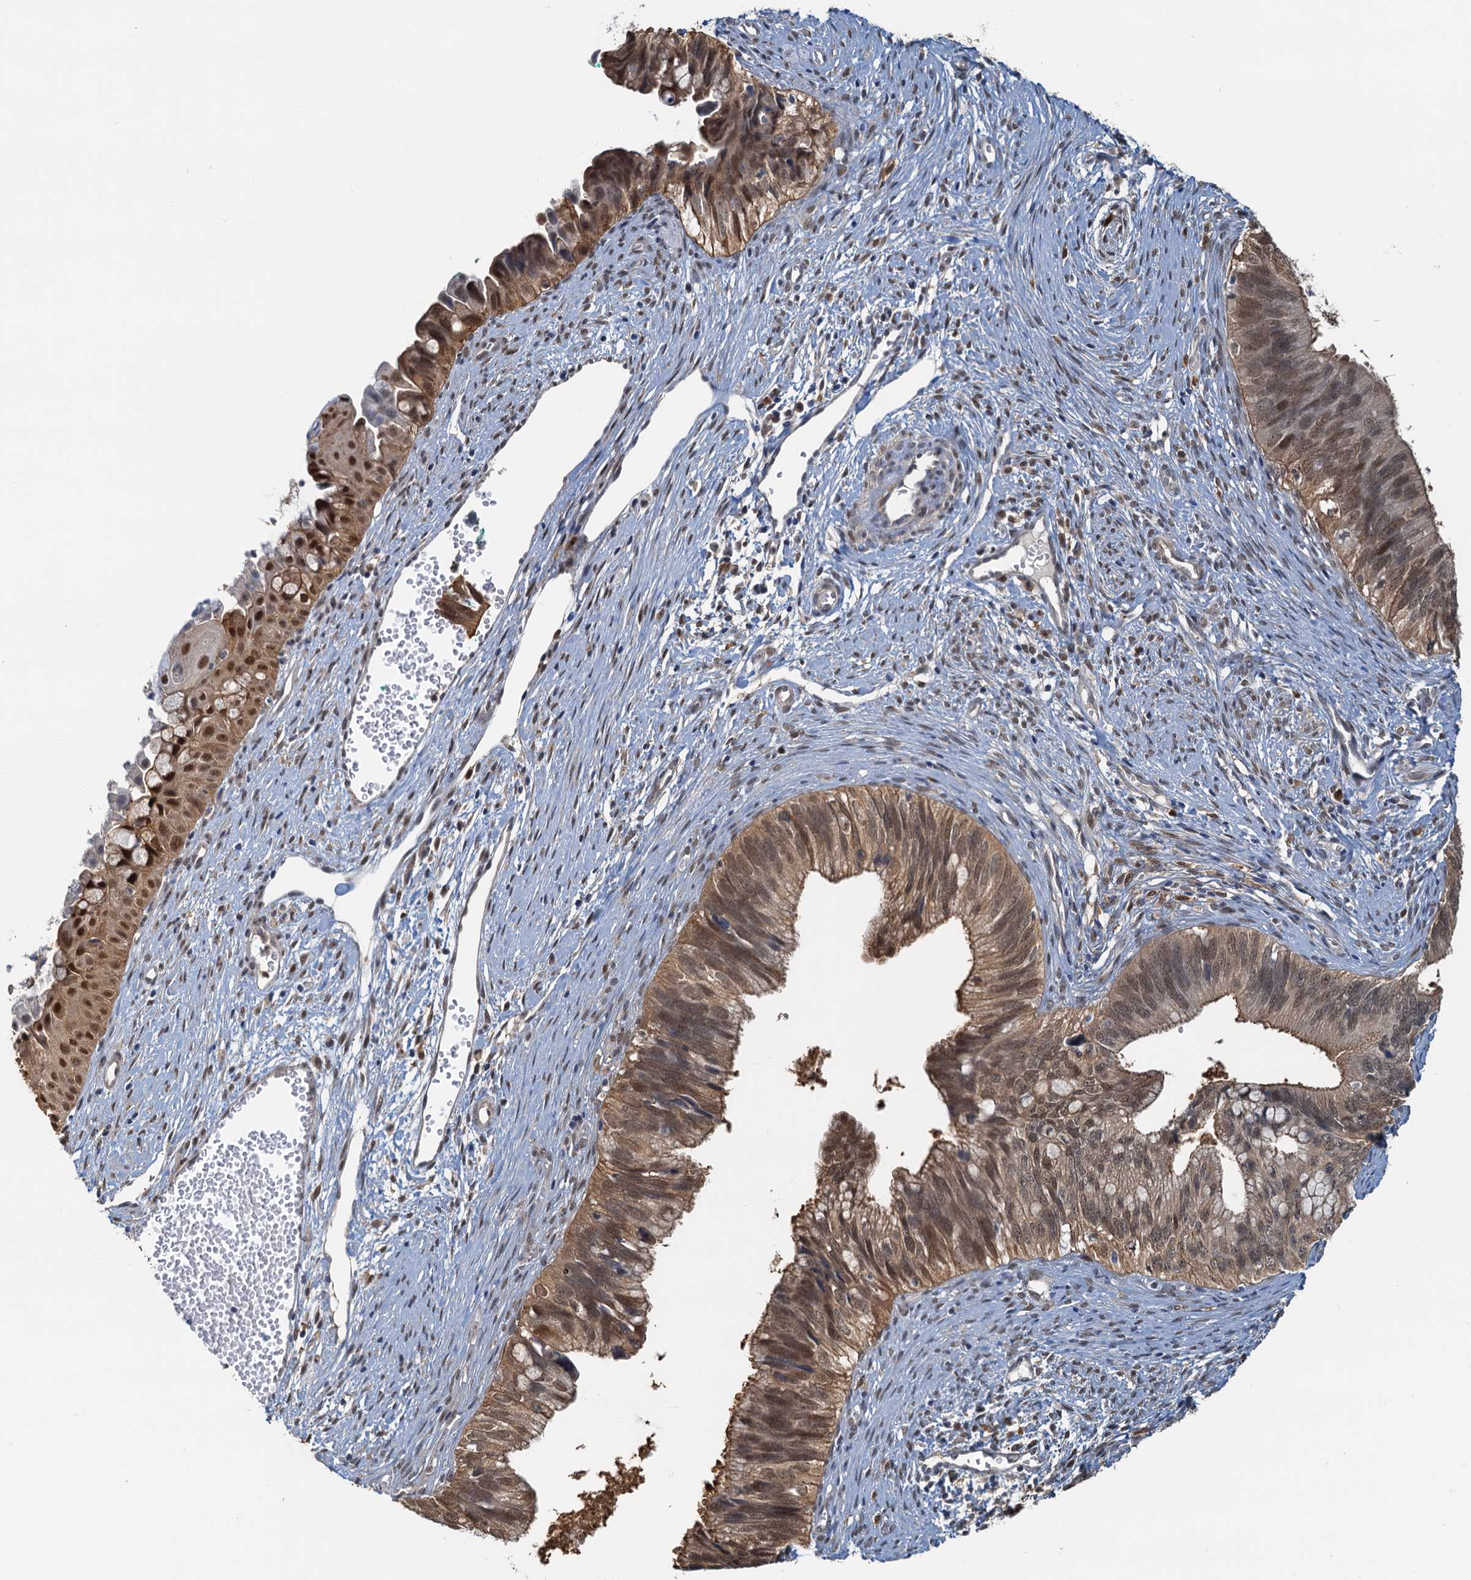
{"staining": {"intensity": "moderate", "quantity": ">75%", "location": "cytoplasmic/membranous,nuclear"}, "tissue": "cervical cancer", "cell_type": "Tumor cells", "image_type": "cancer", "snomed": [{"axis": "morphology", "description": "Adenocarcinoma, NOS"}, {"axis": "topography", "description": "Cervix"}], "caption": "This is an image of IHC staining of adenocarcinoma (cervical), which shows moderate staining in the cytoplasmic/membranous and nuclear of tumor cells.", "gene": "SPINDOC", "patient": {"sex": "female", "age": 42}}